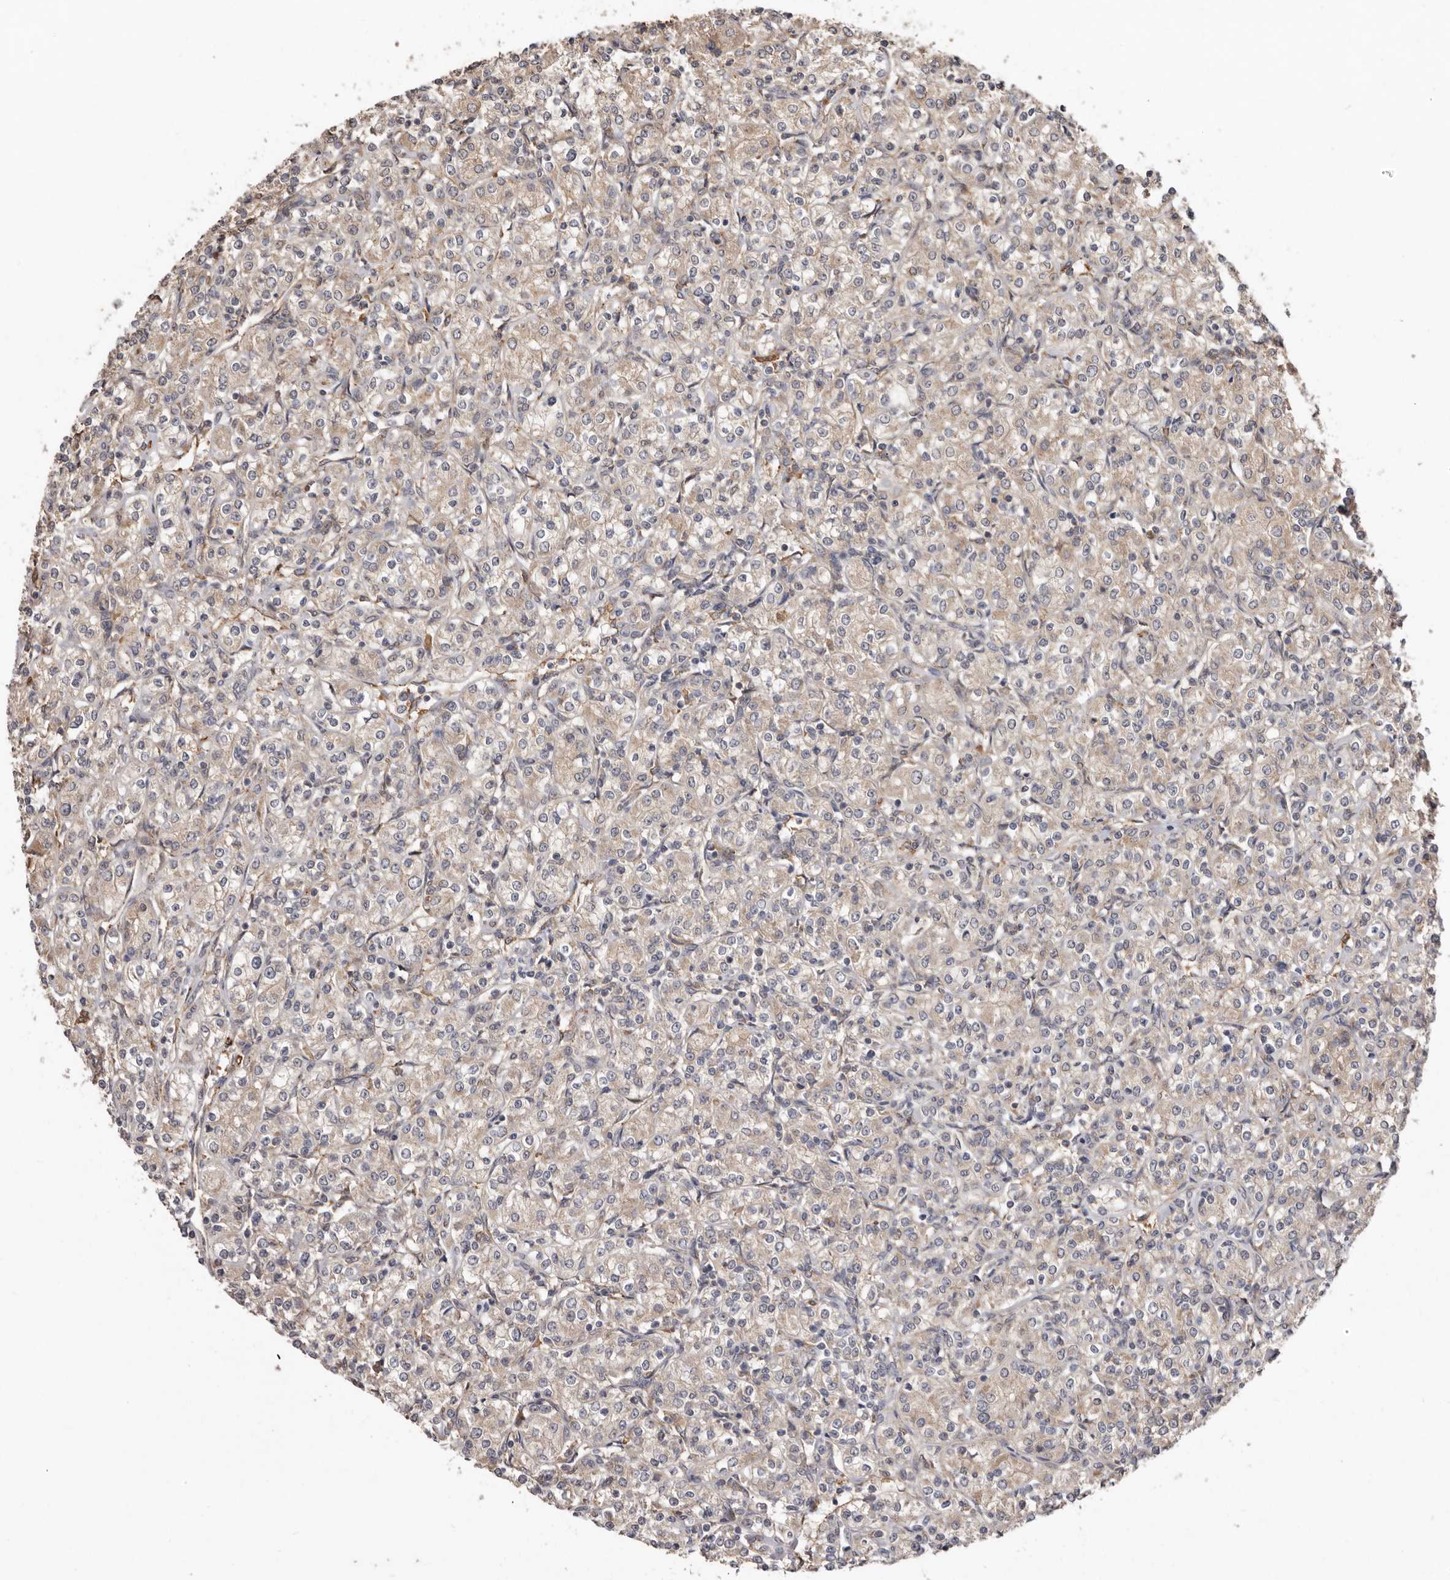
{"staining": {"intensity": "weak", "quantity": "25%-75%", "location": "cytoplasmic/membranous"}, "tissue": "renal cancer", "cell_type": "Tumor cells", "image_type": "cancer", "snomed": [{"axis": "morphology", "description": "Adenocarcinoma, NOS"}, {"axis": "topography", "description": "Kidney"}], "caption": "Human adenocarcinoma (renal) stained with a brown dye demonstrates weak cytoplasmic/membranous positive positivity in approximately 25%-75% of tumor cells.", "gene": "RSPO2", "patient": {"sex": "male", "age": 77}}